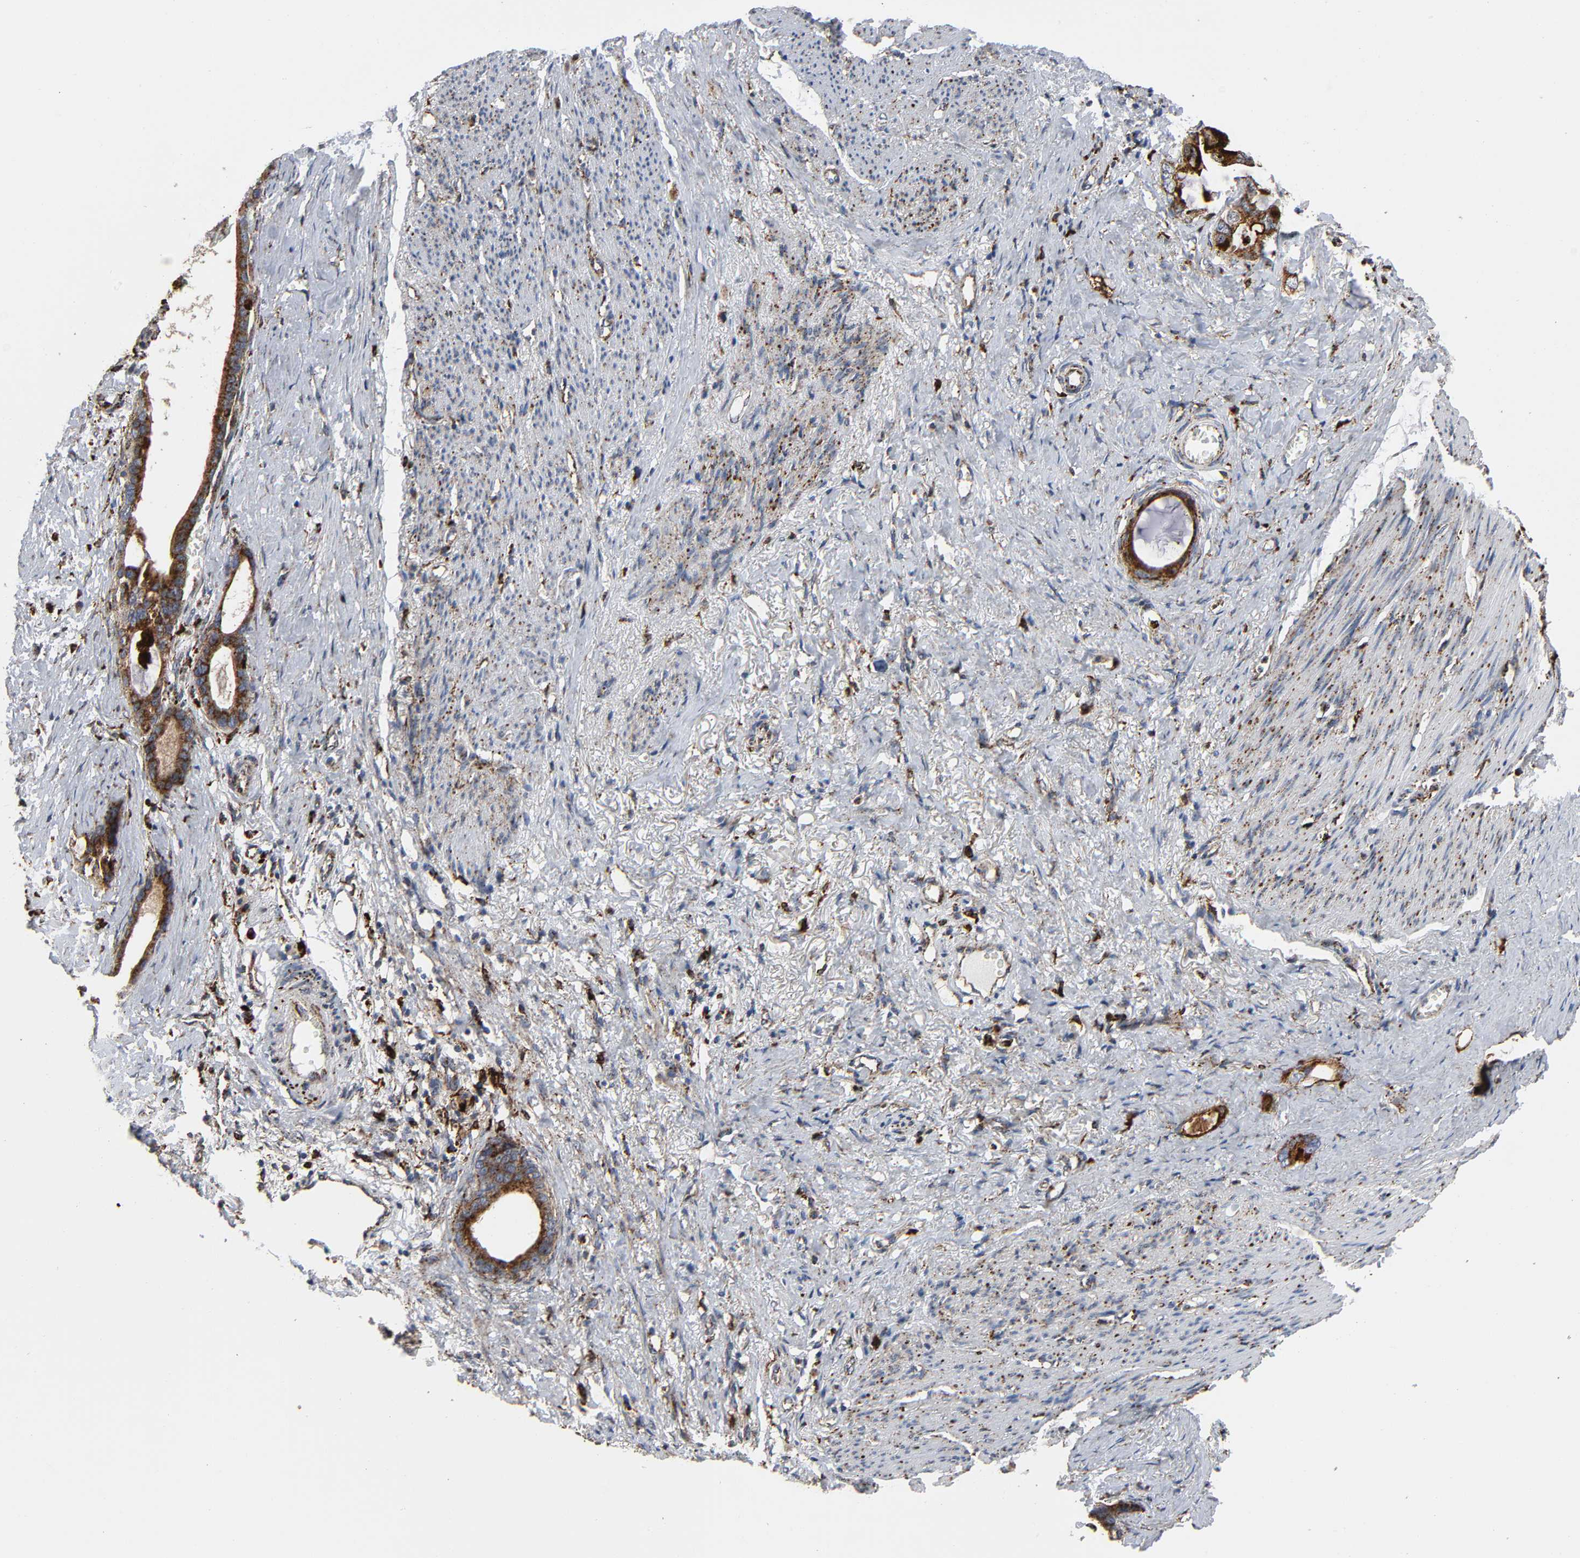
{"staining": {"intensity": "strong", "quantity": ">75%", "location": "cytoplasmic/membranous"}, "tissue": "stomach cancer", "cell_type": "Tumor cells", "image_type": "cancer", "snomed": [{"axis": "morphology", "description": "Adenocarcinoma, NOS"}, {"axis": "topography", "description": "Stomach"}], "caption": "This photomicrograph reveals immunohistochemistry staining of stomach cancer (adenocarcinoma), with high strong cytoplasmic/membranous positivity in approximately >75% of tumor cells.", "gene": "PSAP", "patient": {"sex": "female", "age": 75}}